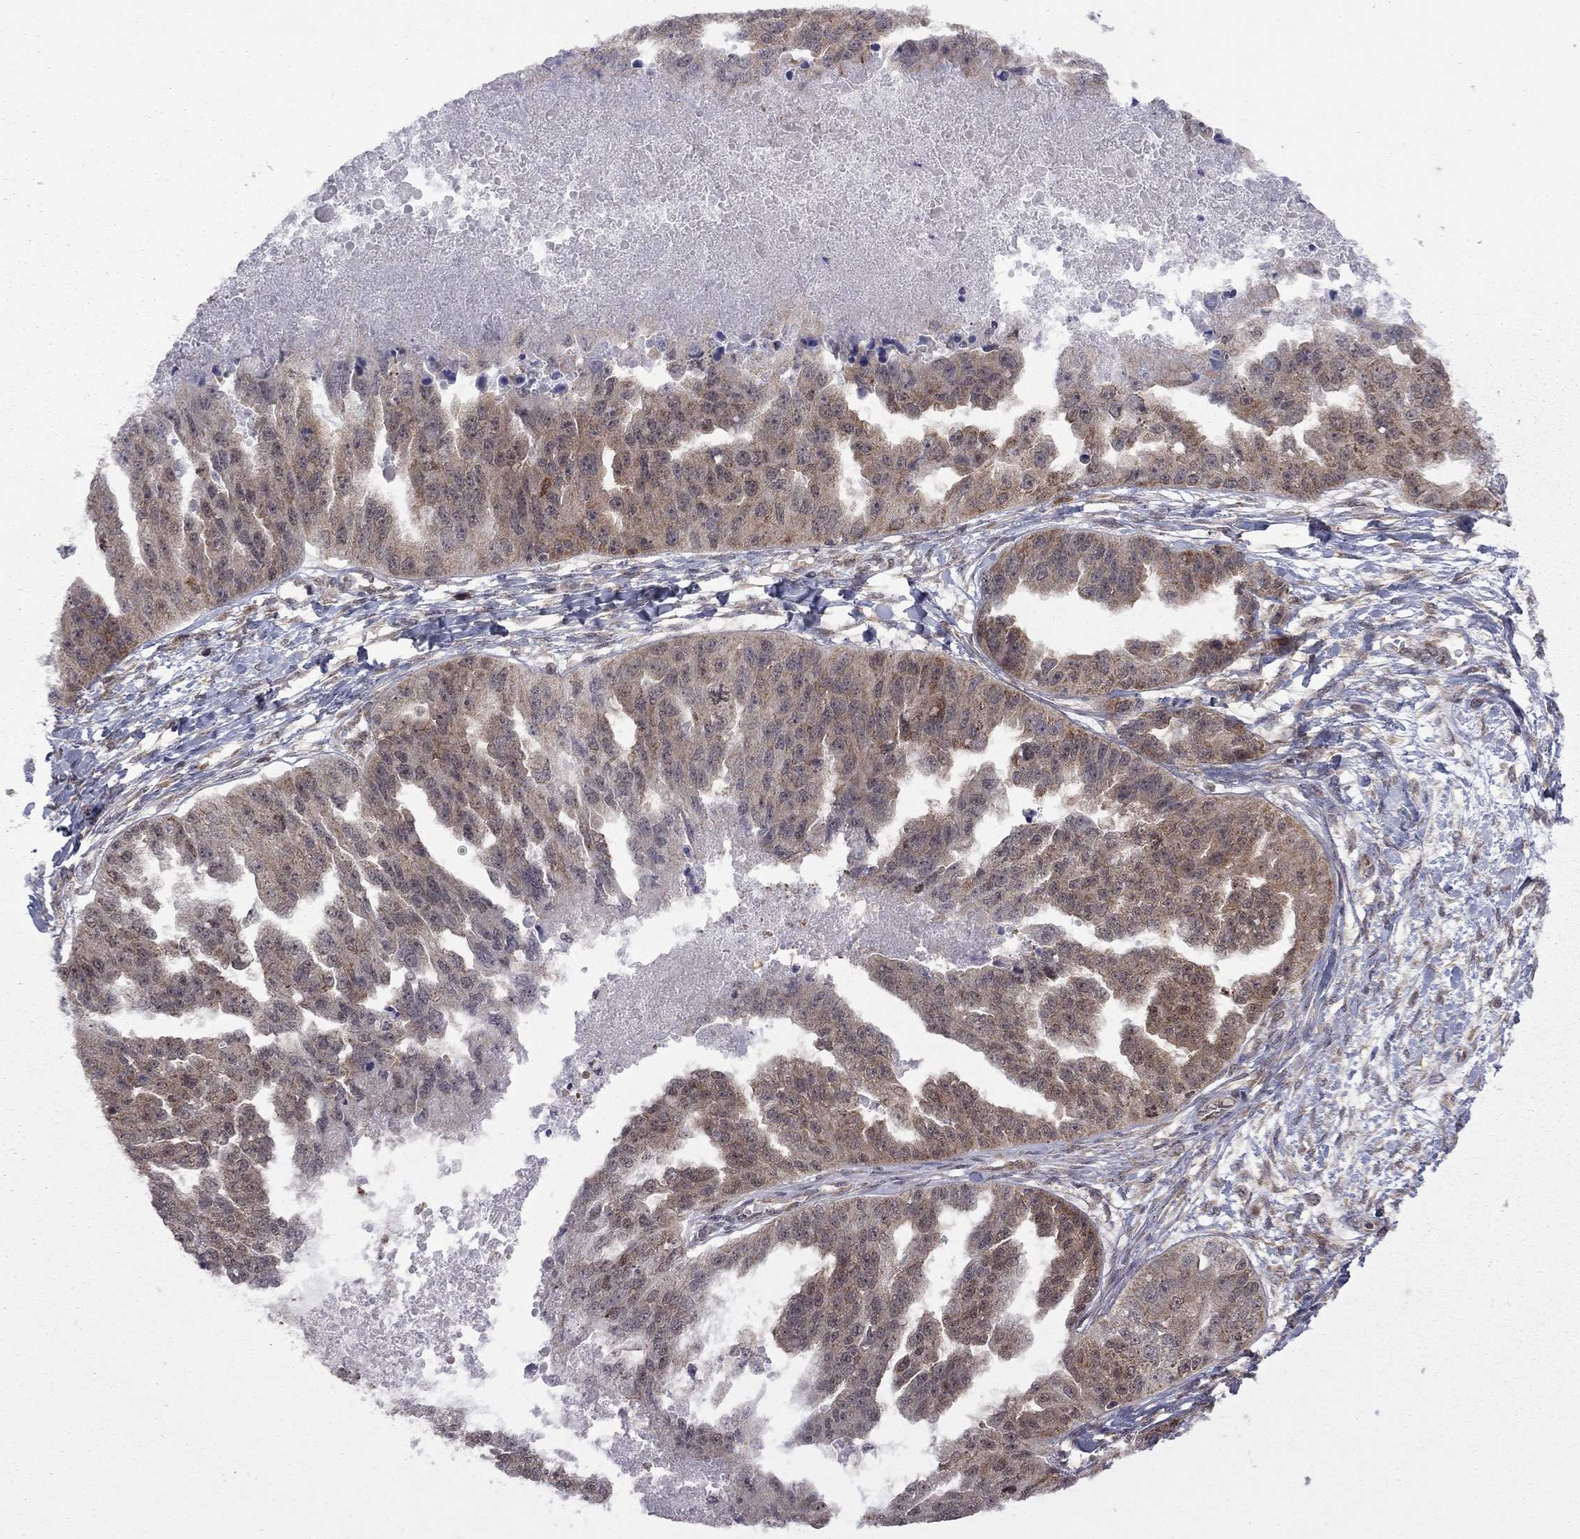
{"staining": {"intensity": "moderate", "quantity": ">75%", "location": "cytoplasmic/membranous"}, "tissue": "ovarian cancer", "cell_type": "Tumor cells", "image_type": "cancer", "snomed": [{"axis": "morphology", "description": "Cystadenocarcinoma, serous, NOS"}, {"axis": "topography", "description": "Ovary"}], "caption": "Immunohistochemistry (IHC) staining of ovarian cancer (serous cystadenocarcinoma), which displays medium levels of moderate cytoplasmic/membranous positivity in about >75% of tumor cells indicating moderate cytoplasmic/membranous protein expression. The staining was performed using DAB (3,3'-diaminobenzidine) (brown) for protein detection and nuclei were counterstained in hematoxylin (blue).", "gene": "NAA50", "patient": {"sex": "female", "age": 58}}